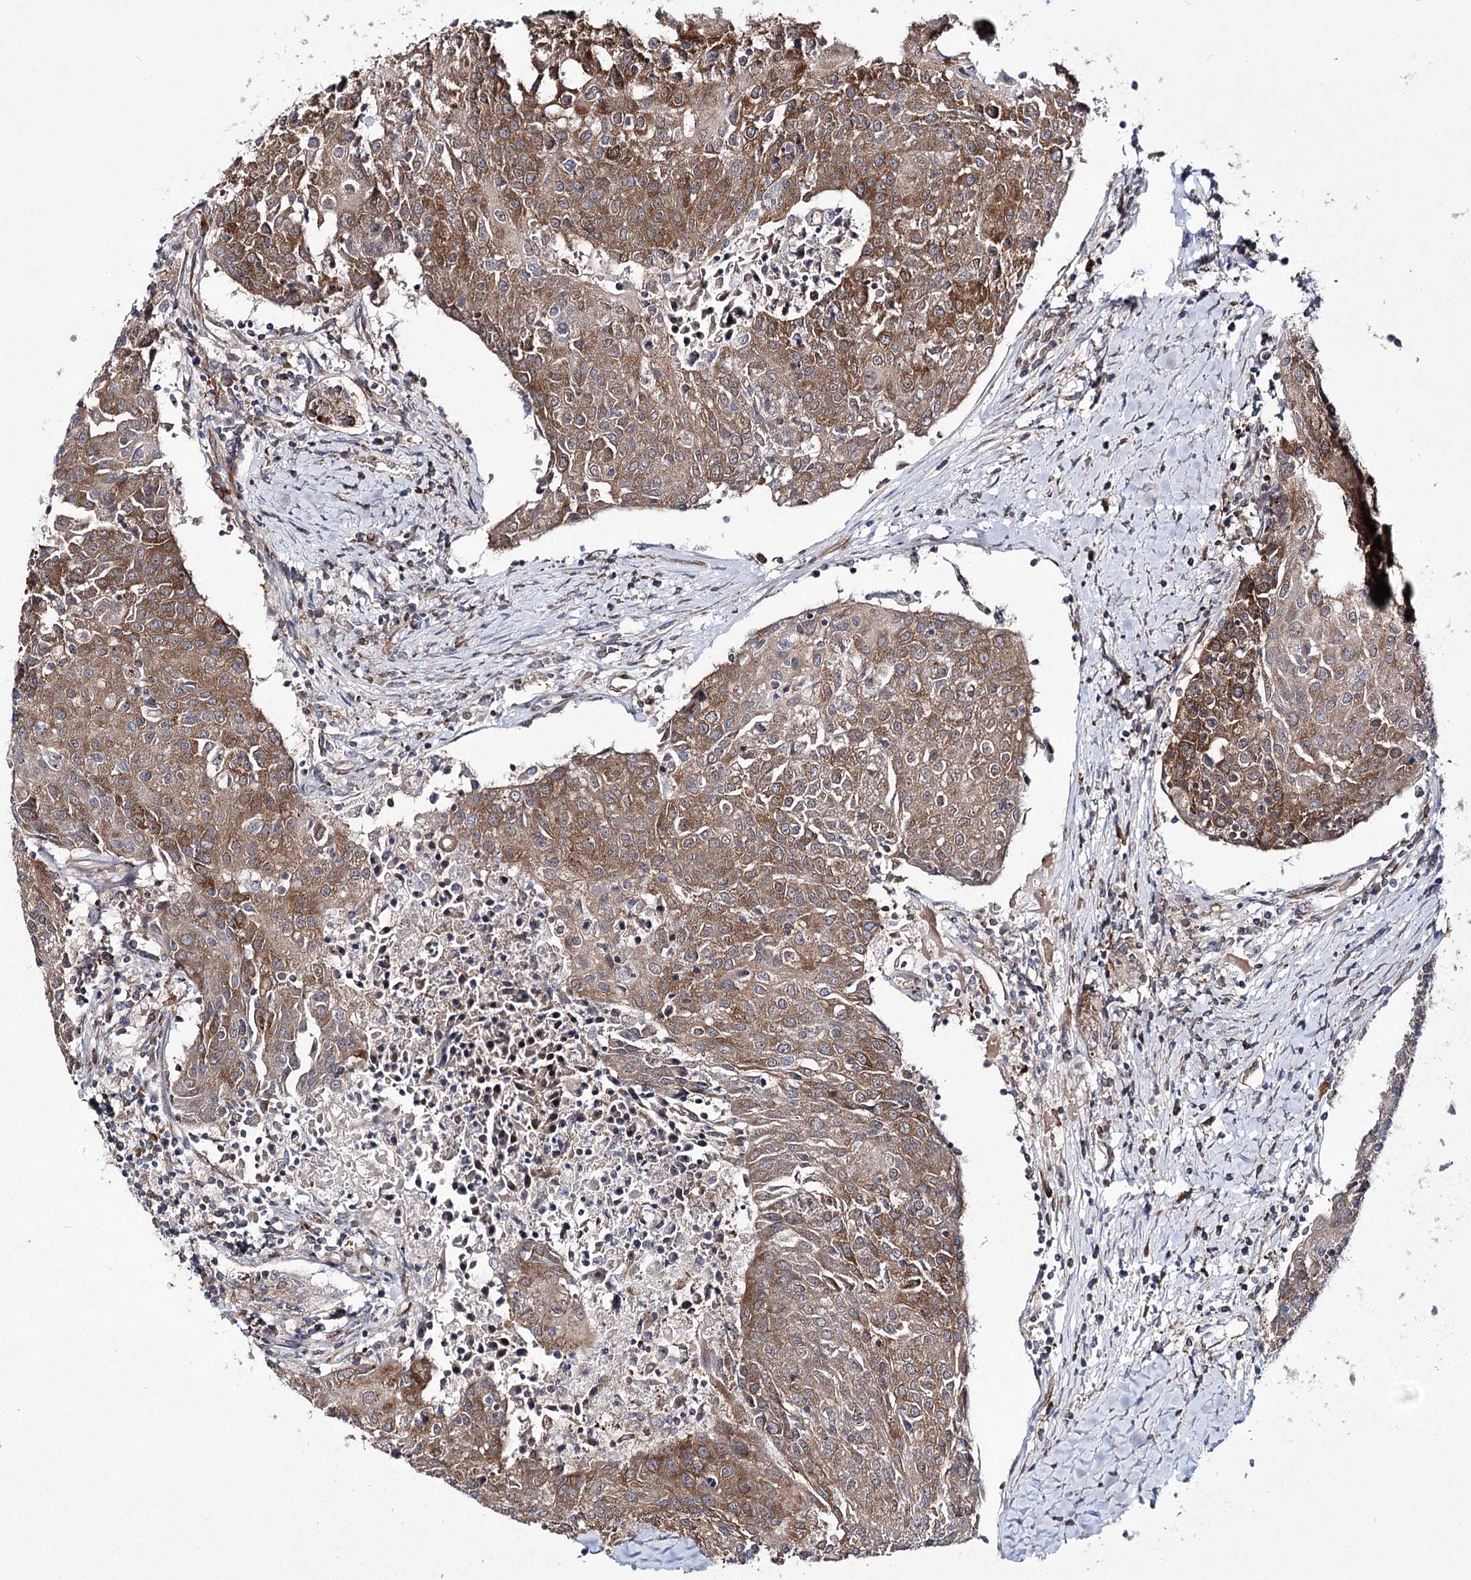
{"staining": {"intensity": "moderate", "quantity": ">75%", "location": "cytoplasmic/membranous"}, "tissue": "urothelial cancer", "cell_type": "Tumor cells", "image_type": "cancer", "snomed": [{"axis": "morphology", "description": "Urothelial carcinoma, High grade"}, {"axis": "topography", "description": "Urinary bladder"}], "caption": "Urothelial cancer tissue displays moderate cytoplasmic/membranous positivity in about >75% of tumor cells, visualized by immunohistochemistry.", "gene": "VWA2", "patient": {"sex": "female", "age": 85}}